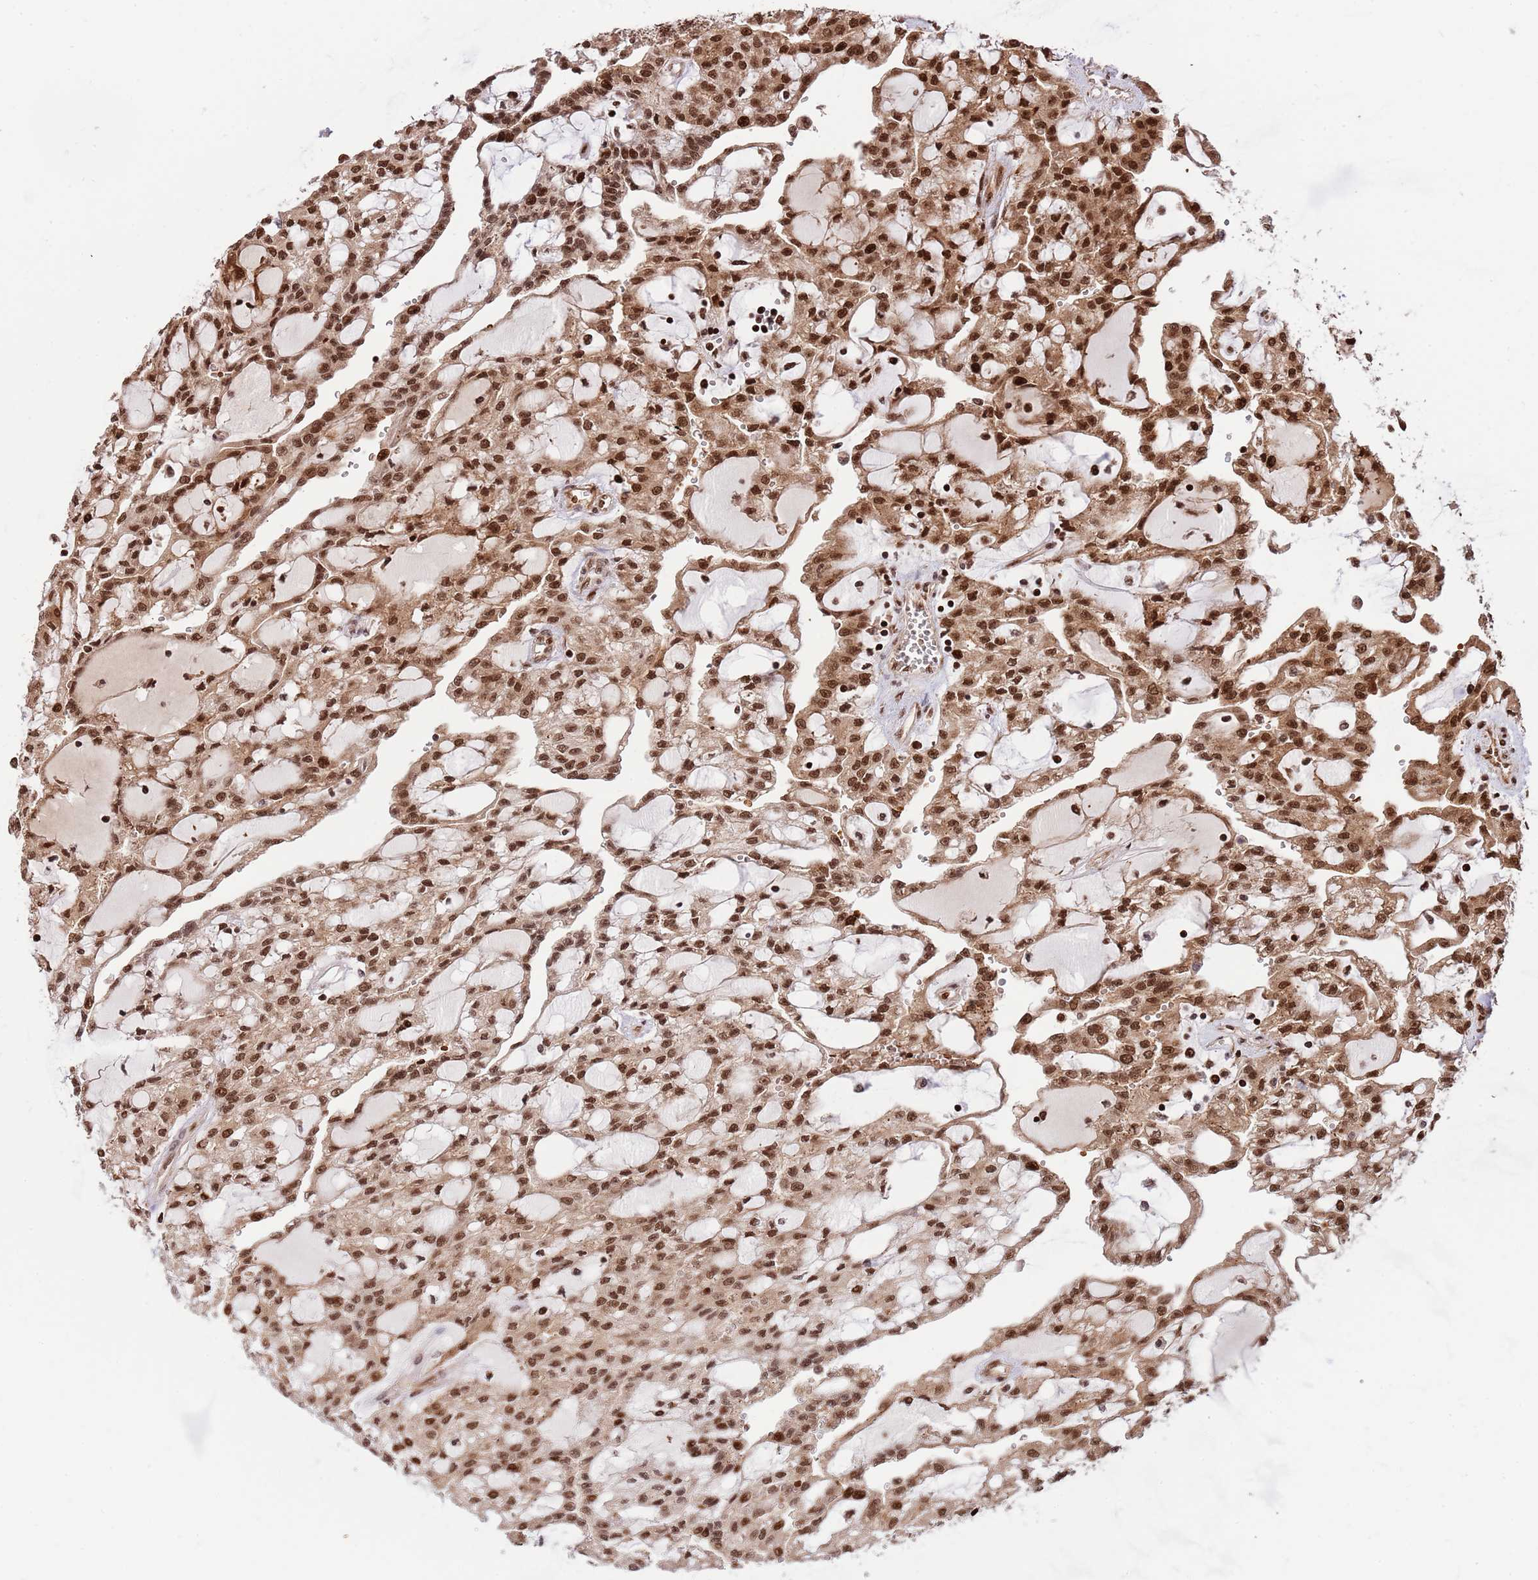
{"staining": {"intensity": "strong", "quantity": ">75%", "location": "nuclear"}, "tissue": "renal cancer", "cell_type": "Tumor cells", "image_type": "cancer", "snomed": [{"axis": "morphology", "description": "Adenocarcinoma, NOS"}, {"axis": "topography", "description": "Kidney"}], "caption": "Immunohistochemistry (IHC) of renal cancer (adenocarcinoma) reveals high levels of strong nuclear expression in approximately >75% of tumor cells. The staining was performed using DAB (3,3'-diaminobenzidine) to visualize the protein expression in brown, while the nuclei were stained in blue with hematoxylin (Magnification: 20x).", "gene": "RIF1", "patient": {"sex": "male", "age": 63}}